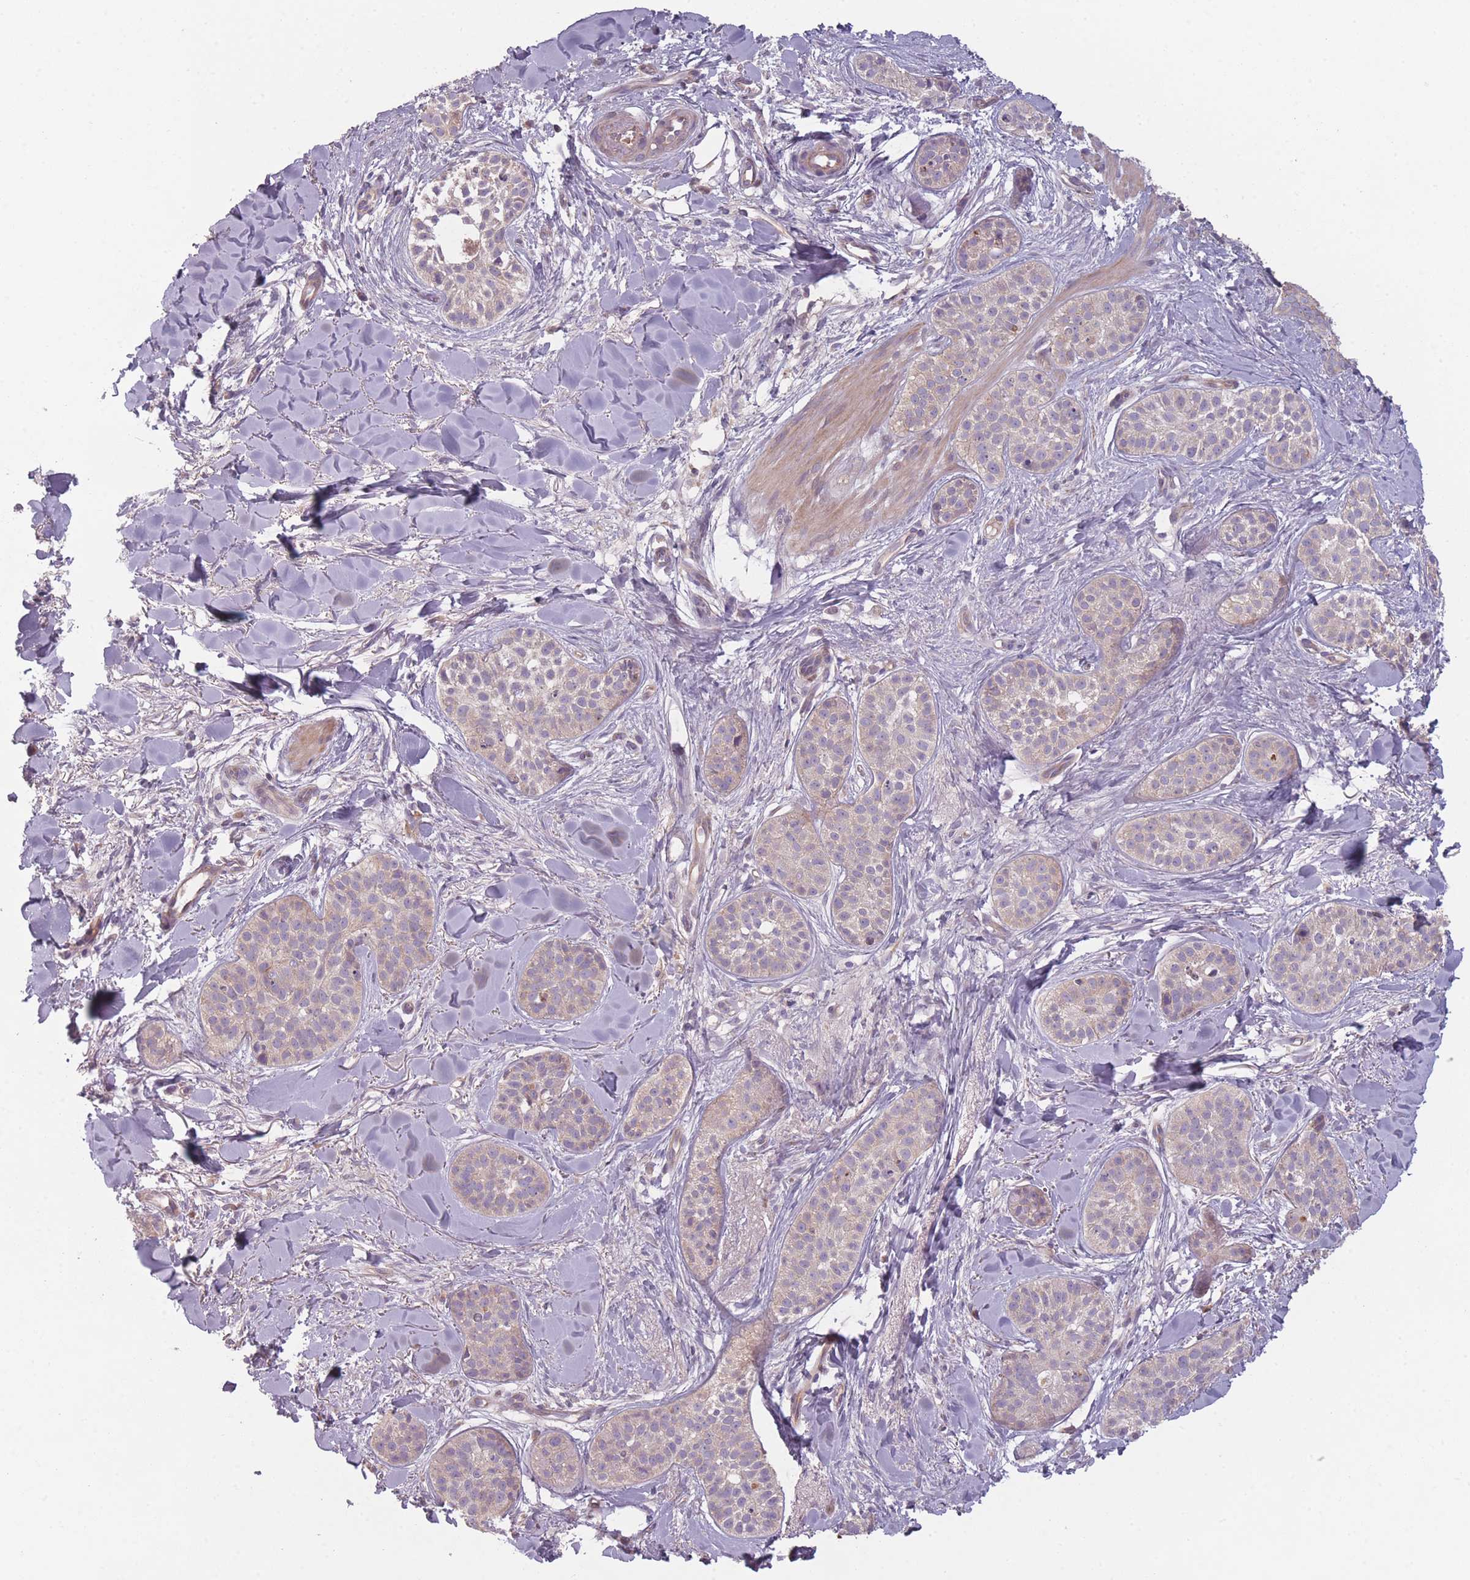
{"staining": {"intensity": "weak", "quantity": "25%-75%", "location": "cytoplasmic/membranous"}, "tissue": "skin cancer", "cell_type": "Tumor cells", "image_type": "cancer", "snomed": [{"axis": "morphology", "description": "Basal cell carcinoma"}, {"axis": "topography", "description": "Skin"}], "caption": "High-power microscopy captured an immunohistochemistry photomicrograph of basal cell carcinoma (skin), revealing weak cytoplasmic/membranous expression in approximately 25%-75% of tumor cells.", "gene": "NT5DC2", "patient": {"sex": "male", "age": 52}}